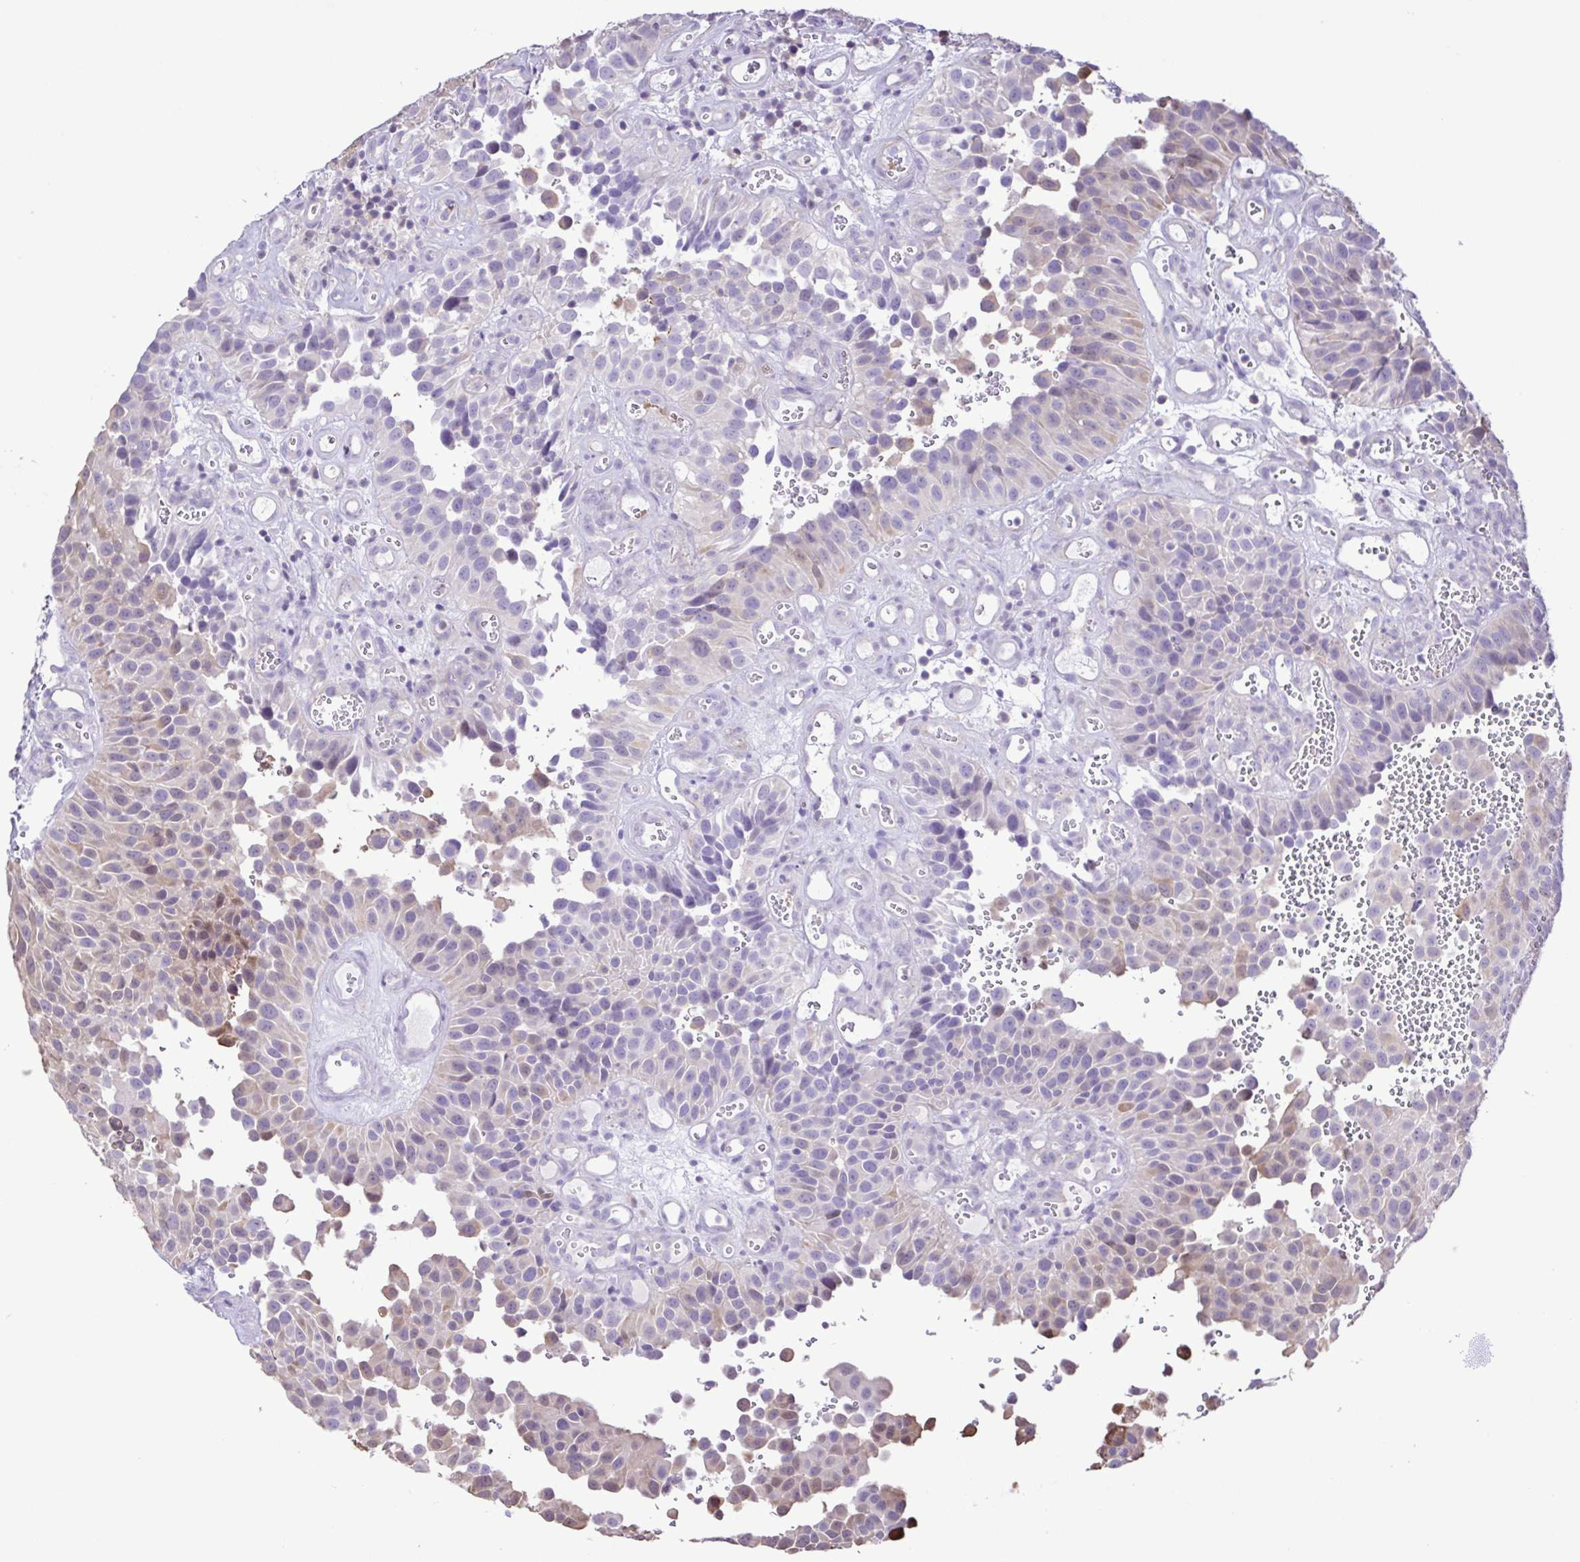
{"staining": {"intensity": "moderate", "quantity": "<25%", "location": "cytoplasmic/membranous"}, "tissue": "urothelial cancer", "cell_type": "Tumor cells", "image_type": "cancer", "snomed": [{"axis": "morphology", "description": "Urothelial carcinoma, Low grade"}, {"axis": "topography", "description": "Urinary bladder"}], "caption": "Low-grade urothelial carcinoma was stained to show a protein in brown. There is low levels of moderate cytoplasmic/membranous expression in about <25% of tumor cells.", "gene": "CYP17A1", "patient": {"sex": "male", "age": 76}}